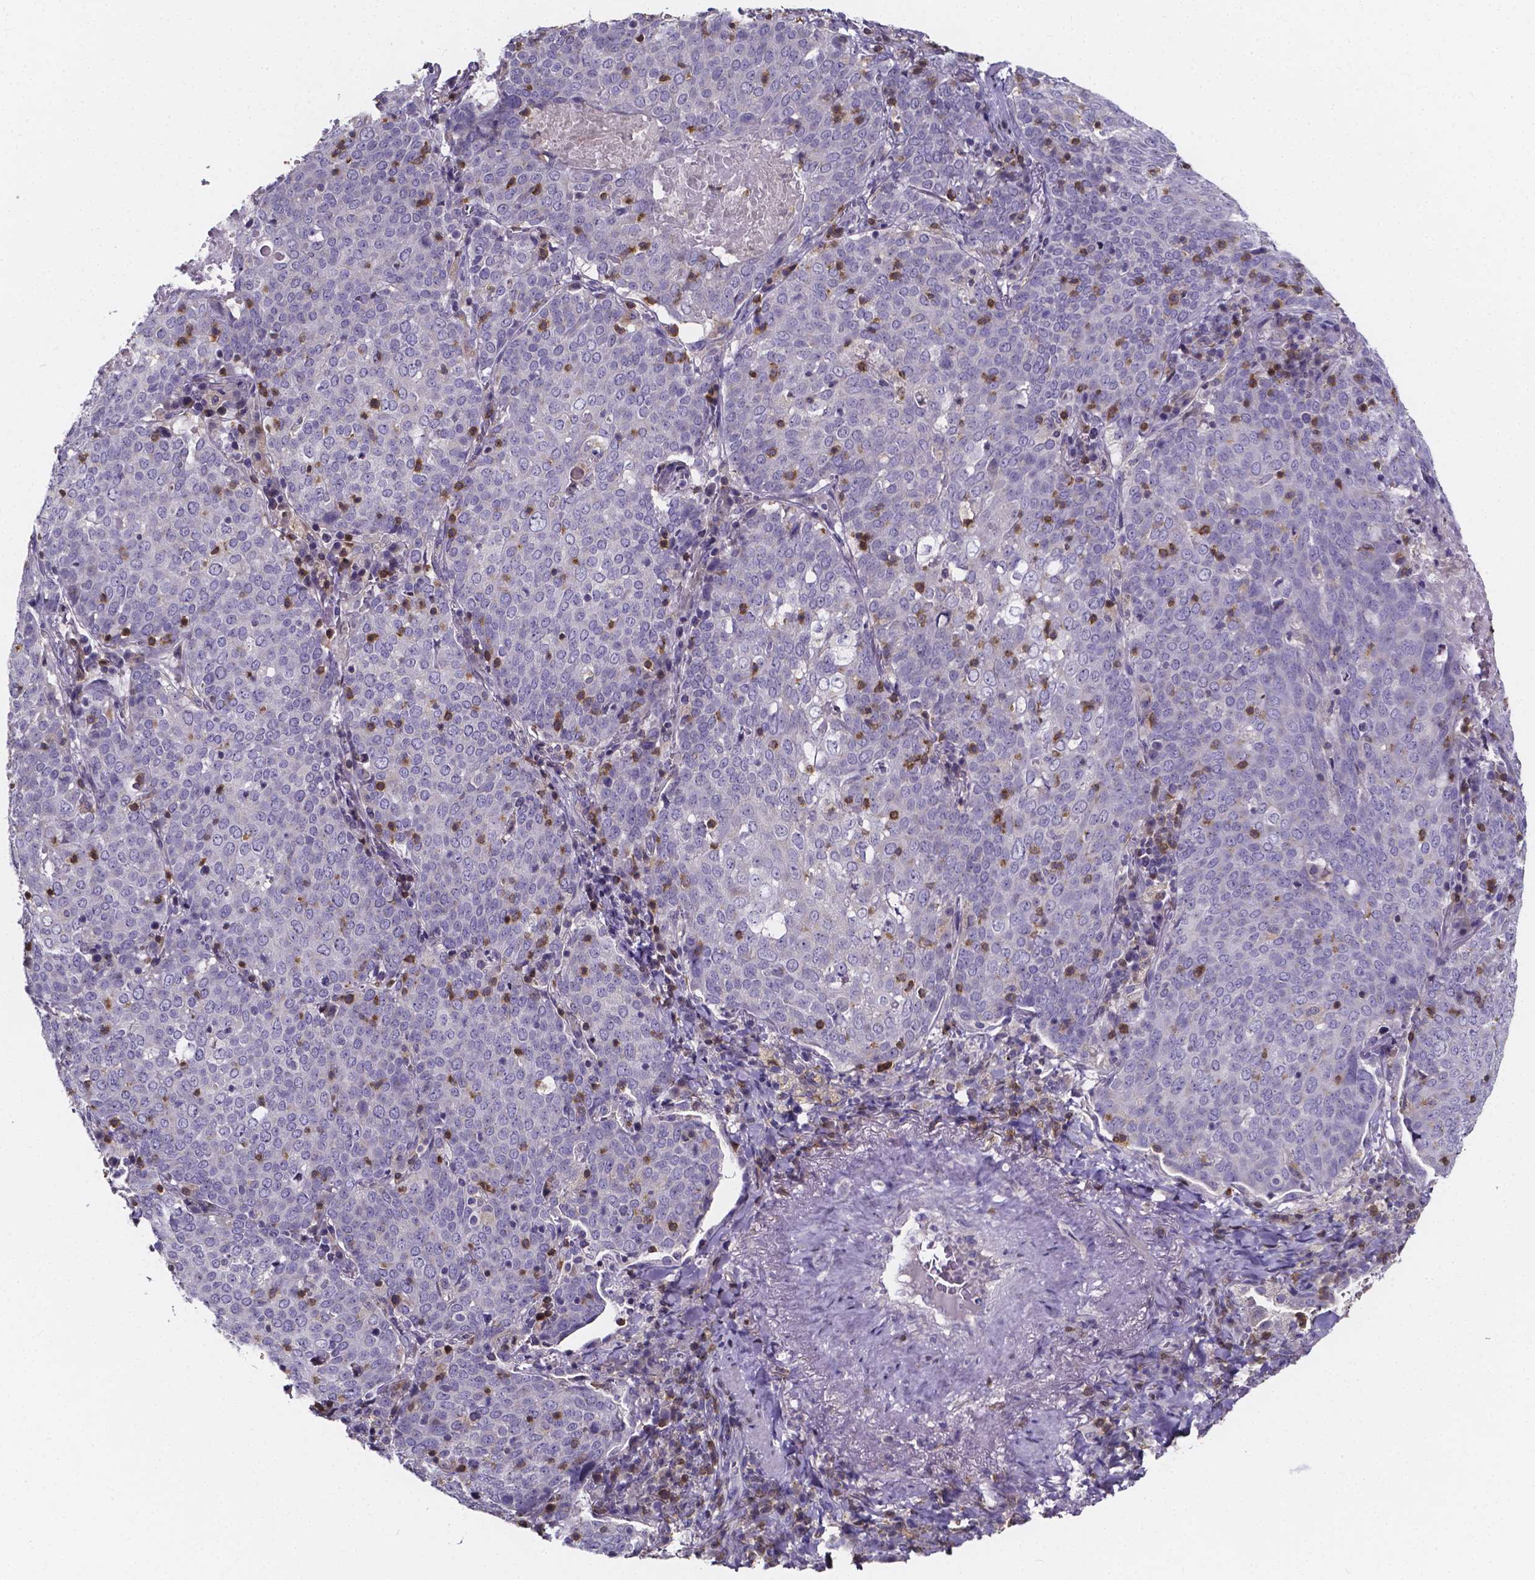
{"staining": {"intensity": "negative", "quantity": "none", "location": "none"}, "tissue": "lung cancer", "cell_type": "Tumor cells", "image_type": "cancer", "snomed": [{"axis": "morphology", "description": "Squamous cell carcinoma, NOS"}, {"axis": "topography", "description": "Lung"}], "caption": "Tumor cells show no significant expression in lung cancer (squamous cell carcinoma).", "gene": "THEMIS", "patient": {"sex": "male", "age": 82}}